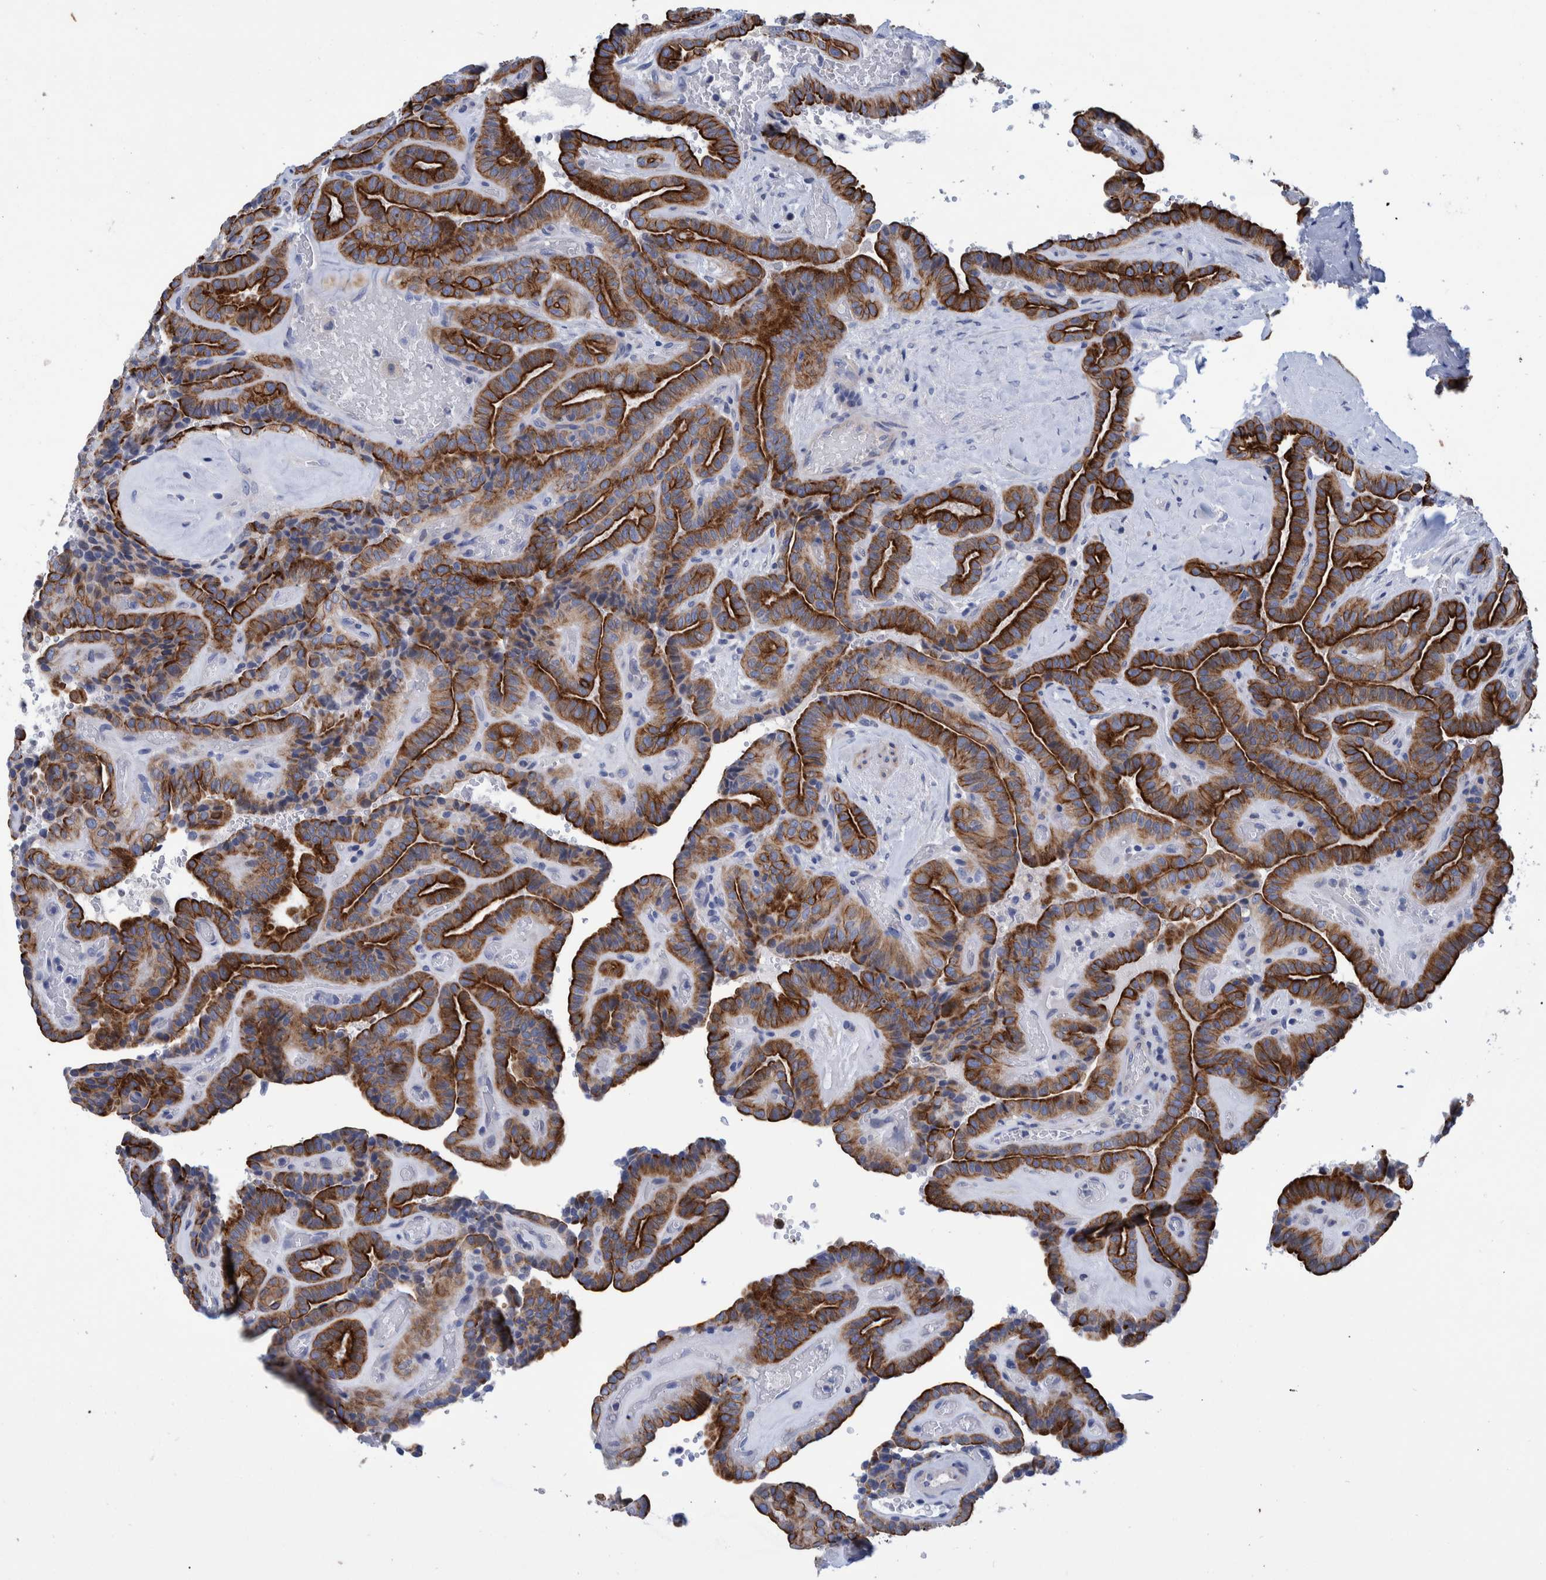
{"staining": {"intensity": "strong", "quantity": ">75%", "location": "cytoplasmic/membranous"}, "tissue": "thyroid cancer", "cell_type": "Tumor cells", "image_type": "cancer", "snomed": [{"axis": "morphology", "description": "Papillary adenocarcinoma, NOS"}, {"axis": "topography", "description": "Thyroid gland"}], "caption": "Immunohistochemical staining of human thyroid cancer (papillary adenocarcinoma) demonstrates high levels of strong cytoplasmic/membranous protein expression in approximately >75% of tumor cells.", "gene": "MKS1", "patient": {"sex": "male", "age": 77}}